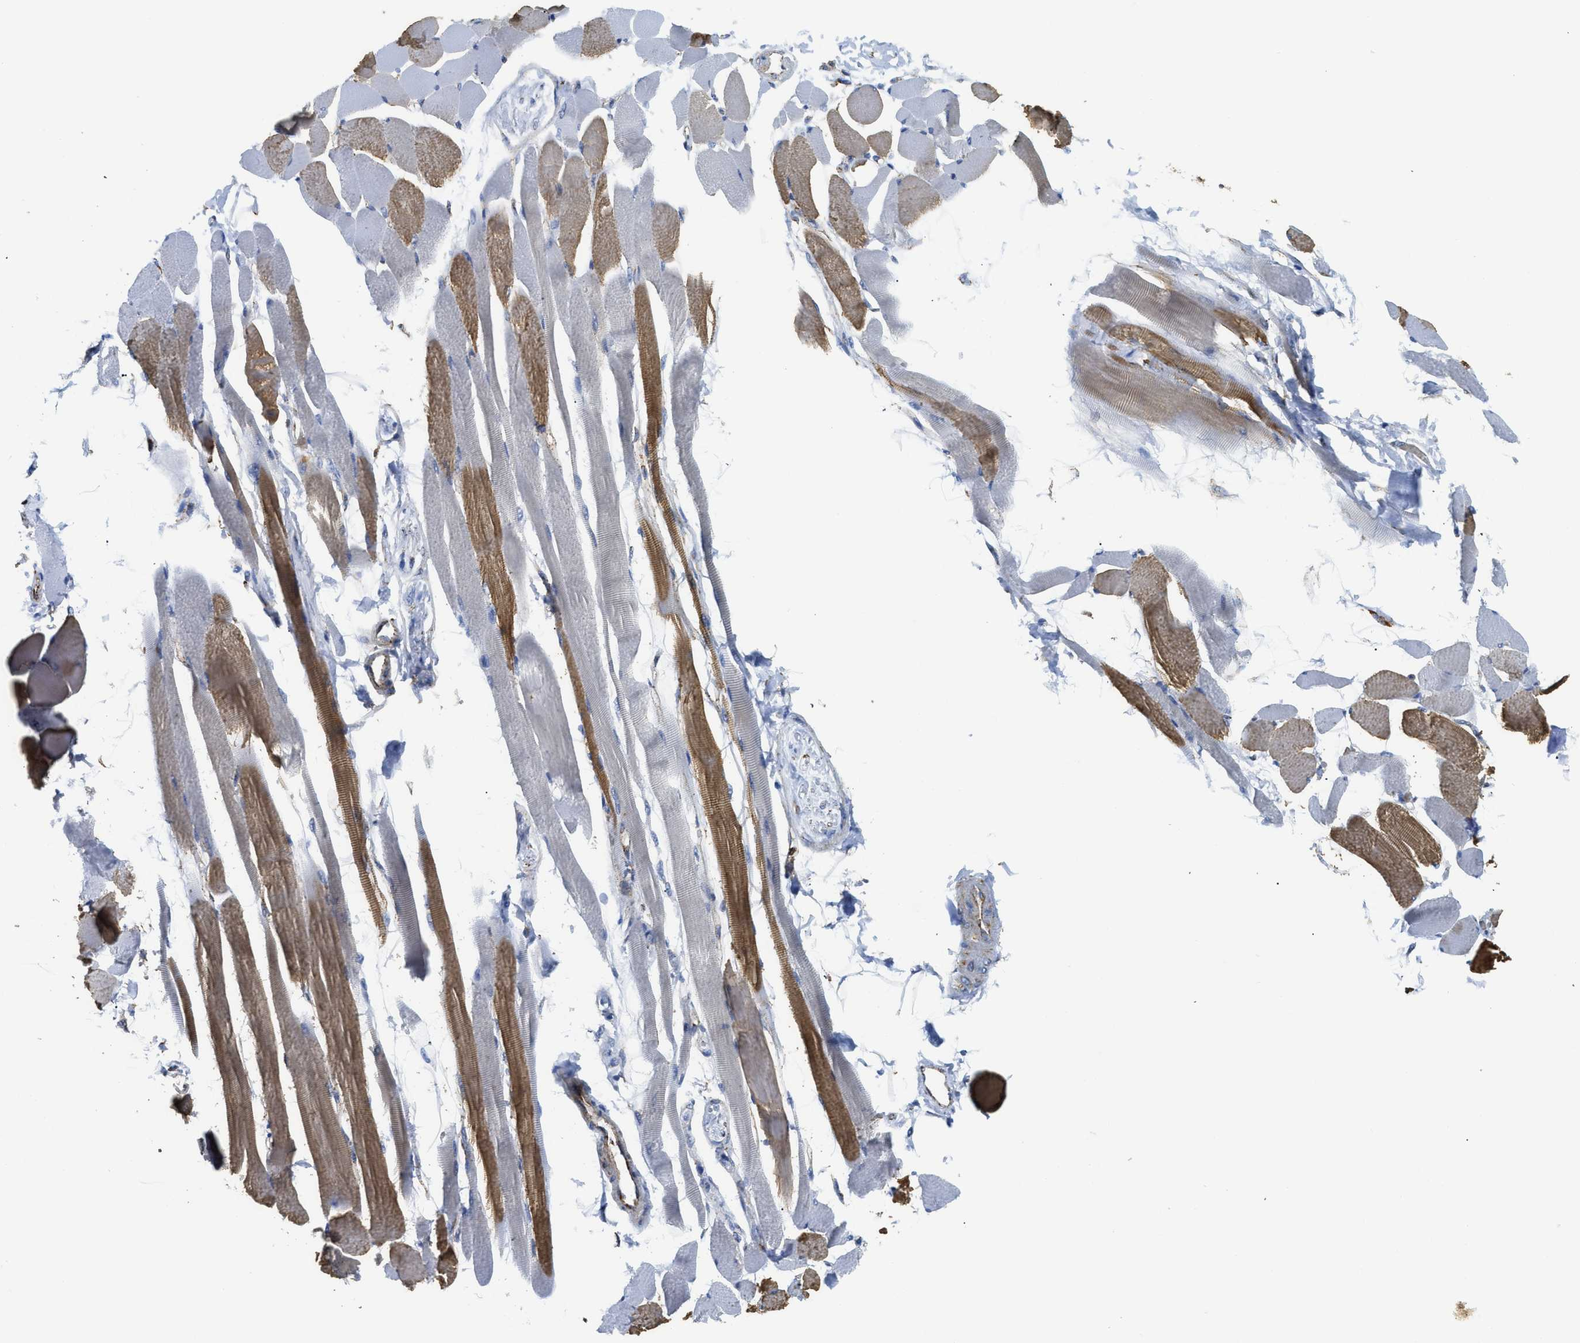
{"staining": {"intensity": "moderate", "quantity": "25%-75%", "location": "cytoplasmic/membranous"}, "tissue": "skeletal muscle", "cell_type": "Myocytes", "image_type": "normal", "snomed": [{"axis": "morphology", "description": "Normal tissue, NOS"}, {"axis": "topography", "description": "Skeletal muscle"}, {"axis": "topography", "description": "Peripheral nerve tissue"}], "caption": "Immunohistochemical staining of normal skeletal muscle reveals medium levels of moderate cytoplasmic/membranous positivity in approximately 25%-75% of myocytes.", "gene": "SQOR", "patient": {"sex": "female", "age": 84}}